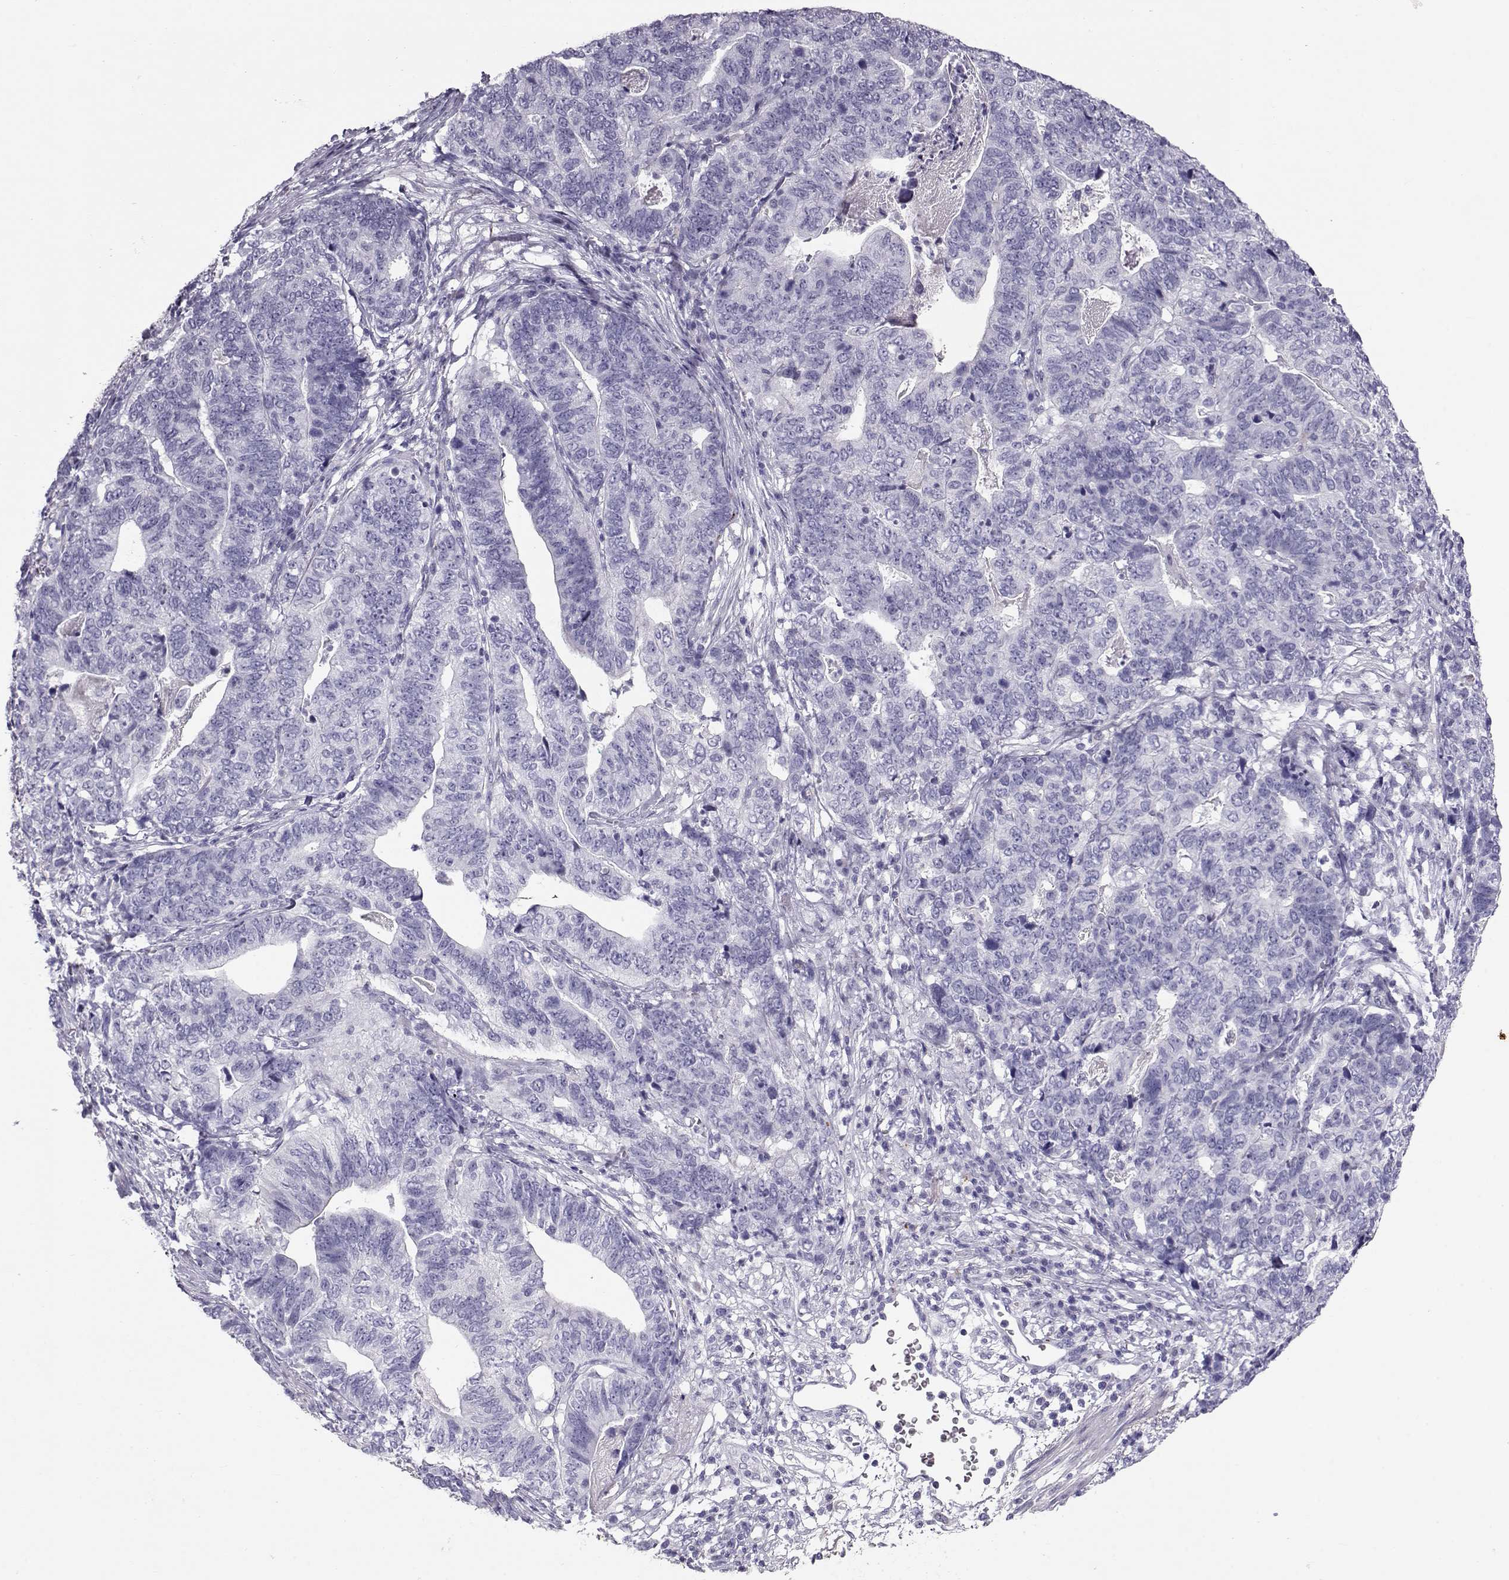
{"staining": {"intensity": "negative", "quantity": "none", "location": "none"}, "tissue": "stomach cancer", "cell_type": "Tumor cells", "image_type": "cancer", "snomed": [{"axis": "morphology", "description": "Adenocarcinoma, NOS"}, {"axis": "topography", "description": "Stomach, upper"}], "caption": "IHC image of neoplastic tissue: human stomach cancer stained with DAB displays no significant protein positivity in tumor cells.", "gene": "RD3", "patient": {"sex": "female", "age": 67}}